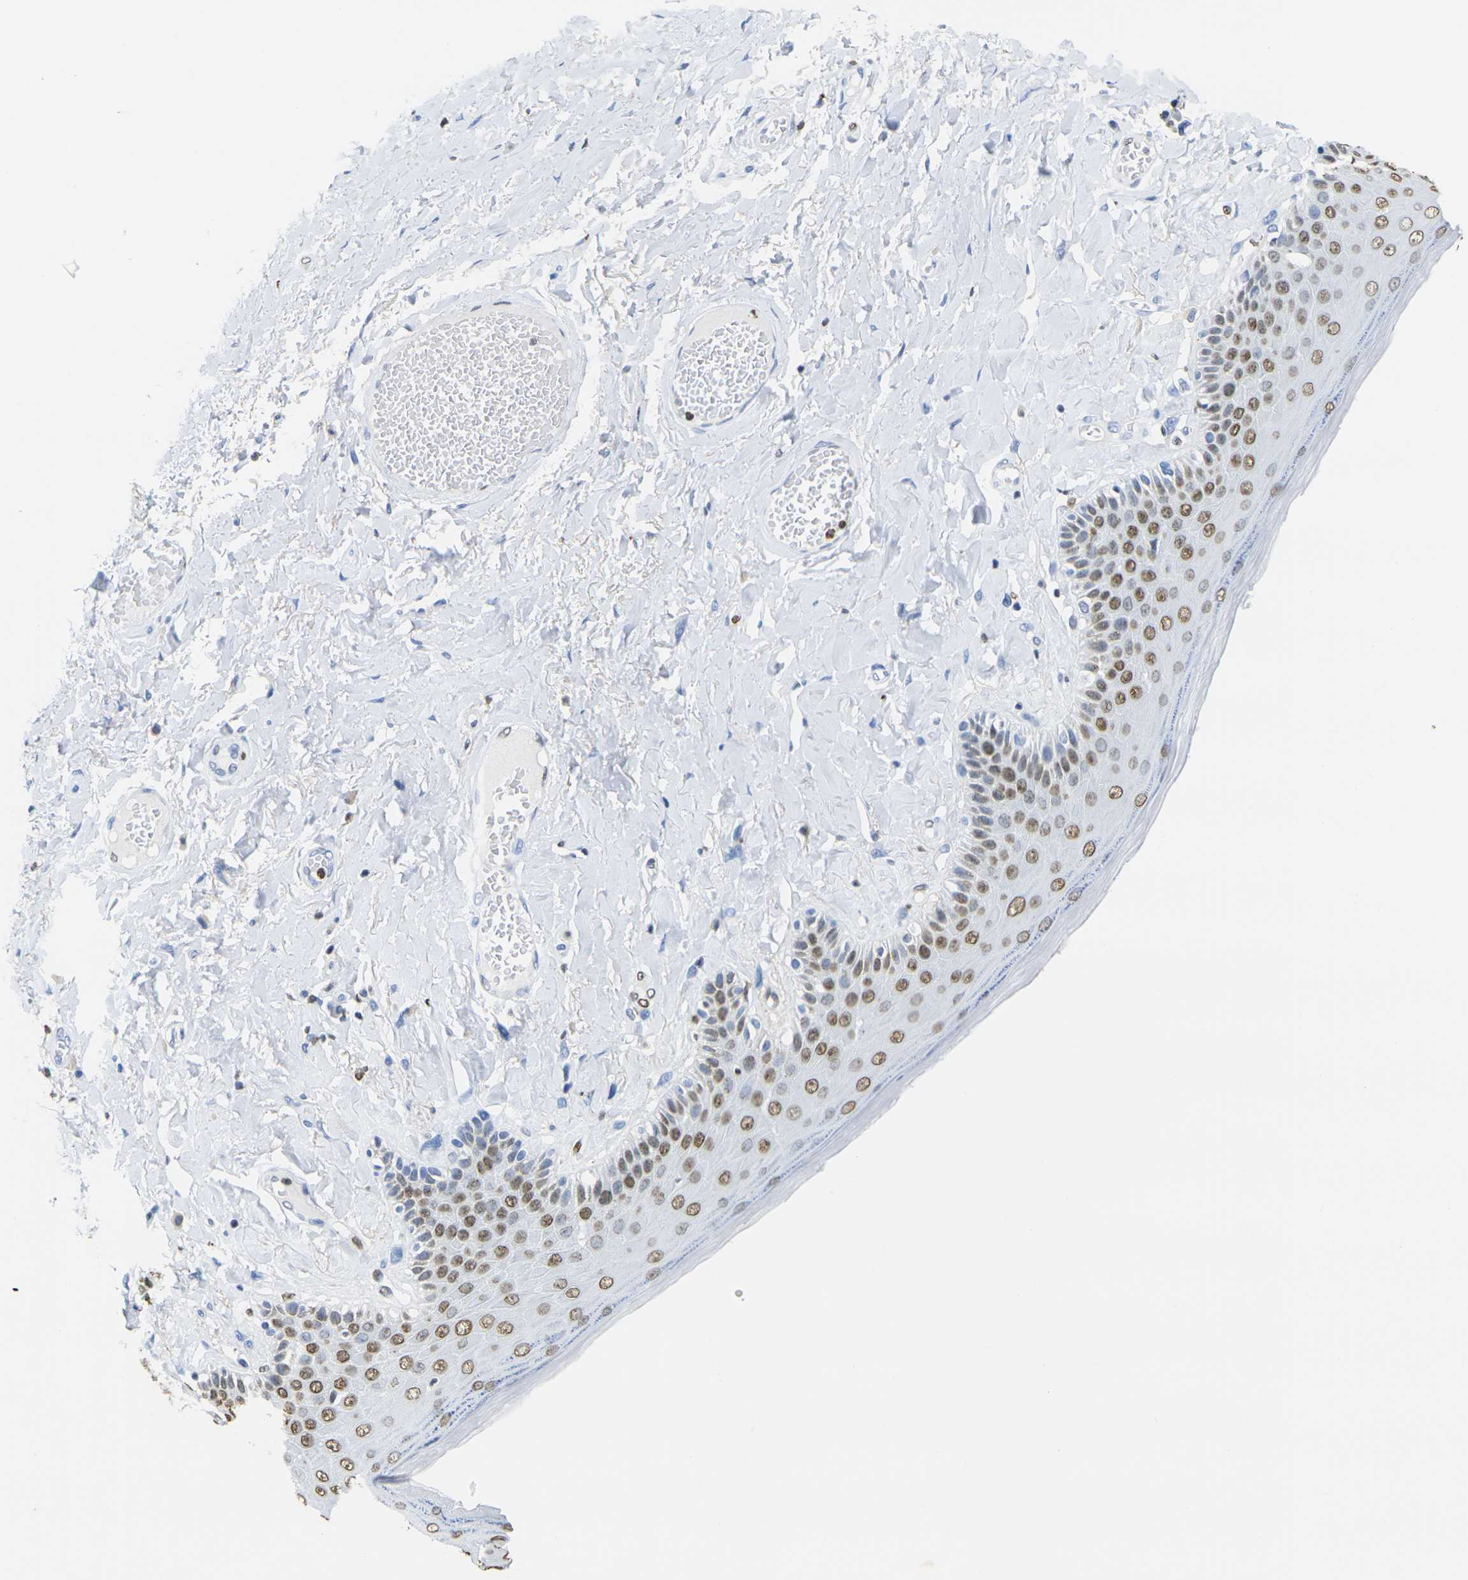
{"staining": {"intensity": "moderate", "quantity": ">75%", "location": "nuclear"}, "tissue": "skin", "cell_type": "Epidermal cells", "image_type": "normal", "snomed": [{"axis": "morphology", "description": "Normal tissue, NOS"}, {"axis": "topography", "description": "Anal"}], "caption": "About >75% of epidermal cells in unremarkable human skin display moderate nuclear protein positivity as visualized by brown immunohistochemical staining.", "gene": "DRAXIN", "patient": {"sex": "male", "age": 69}}